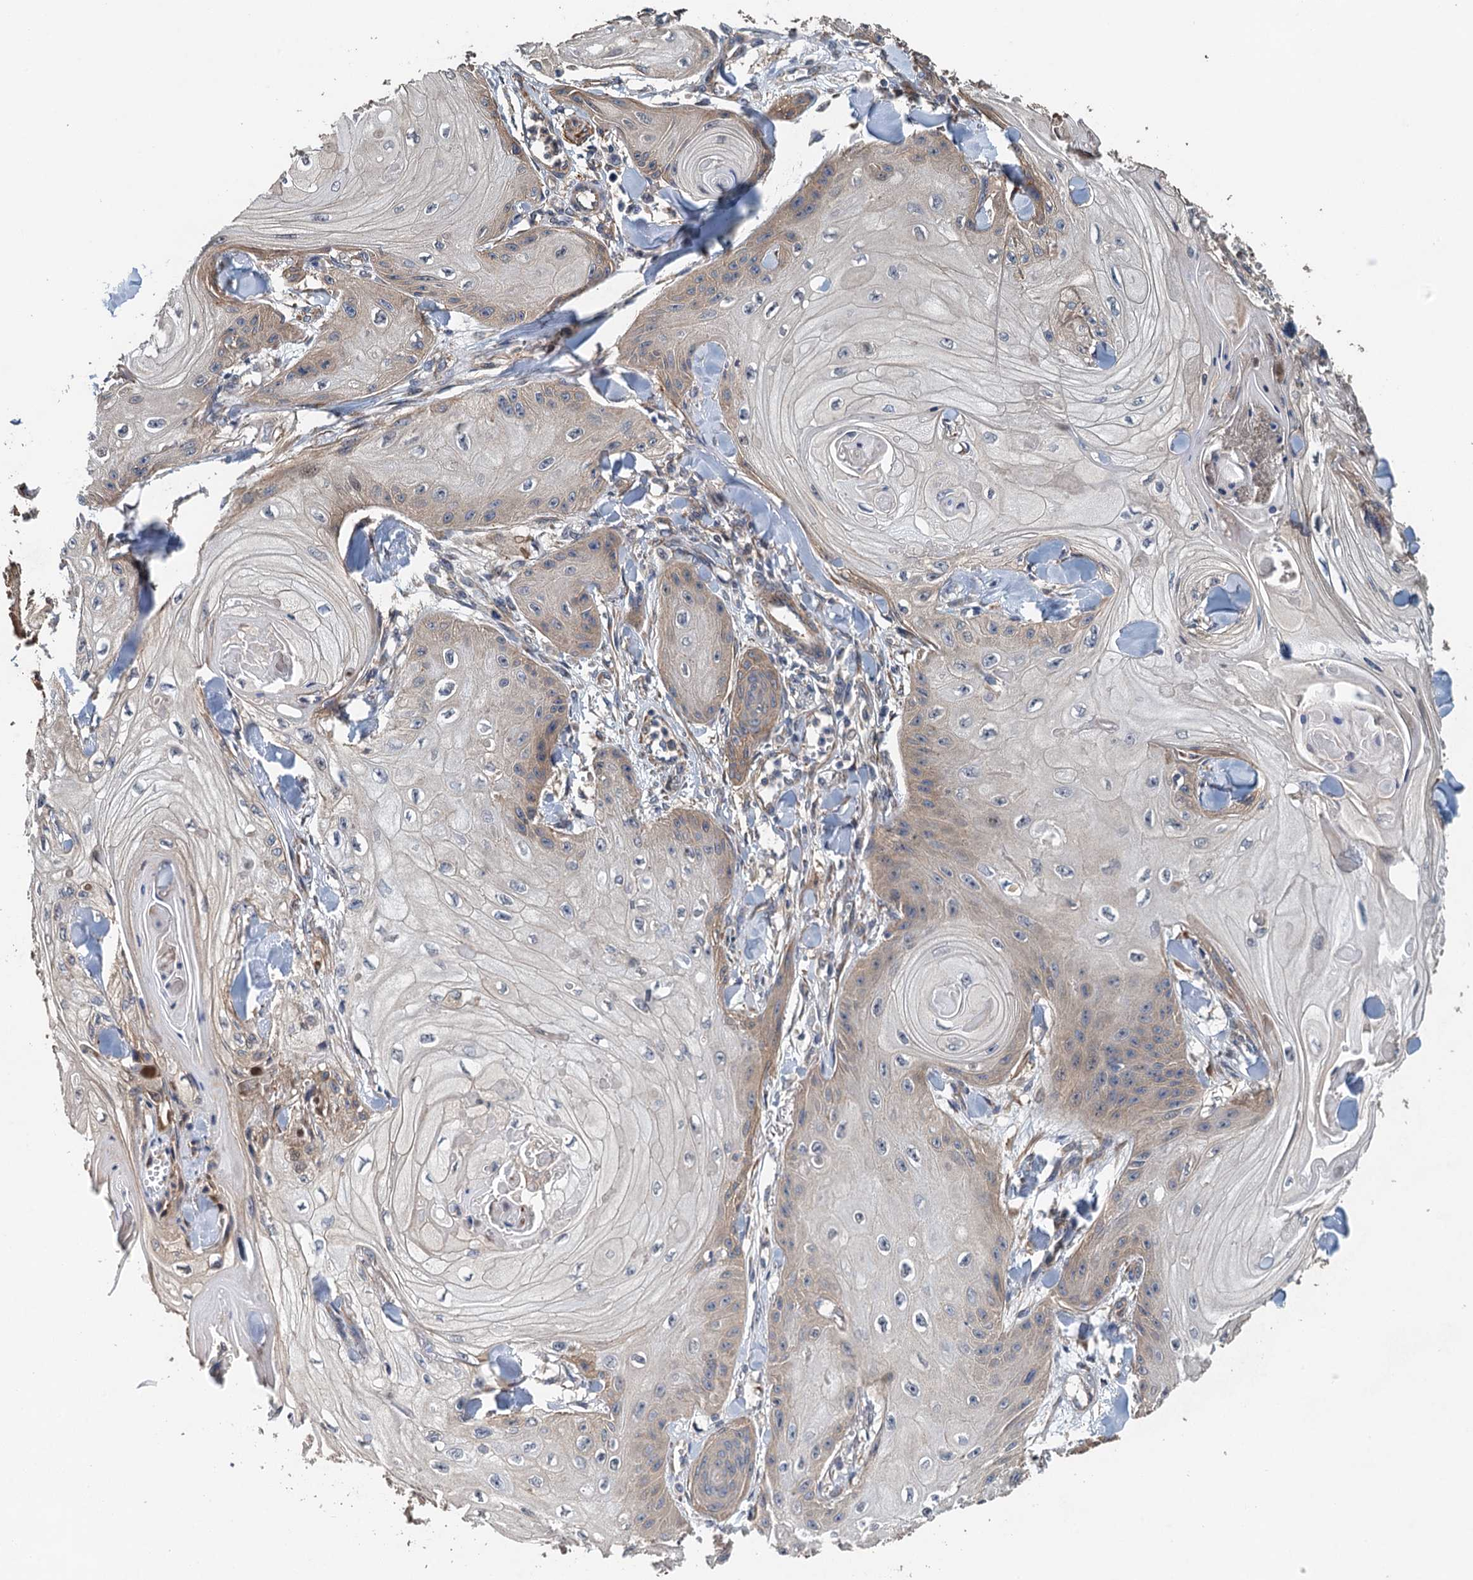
{"staining": {"intensity": "weak", "quantity": "<25%", "location": "cytoplasmic/membranous"}, "tissue": "skin cancer", "cell_type": "Tumor cells", "image_type": "cancer", "snomed": [{"axis": "morphology", "description": "Squamous cell carcinoma, NOS"}, {"axis": "topography", "description": "Skin"}], "caption": "DAB (3,3'-diaminobenzidine) immunohistochemical staining of squamous cell carcinoma (skin) shows no significant staining in tumor cells.", "gene": "MEAK7", "patient": {"sex": "male", "age": 74}}